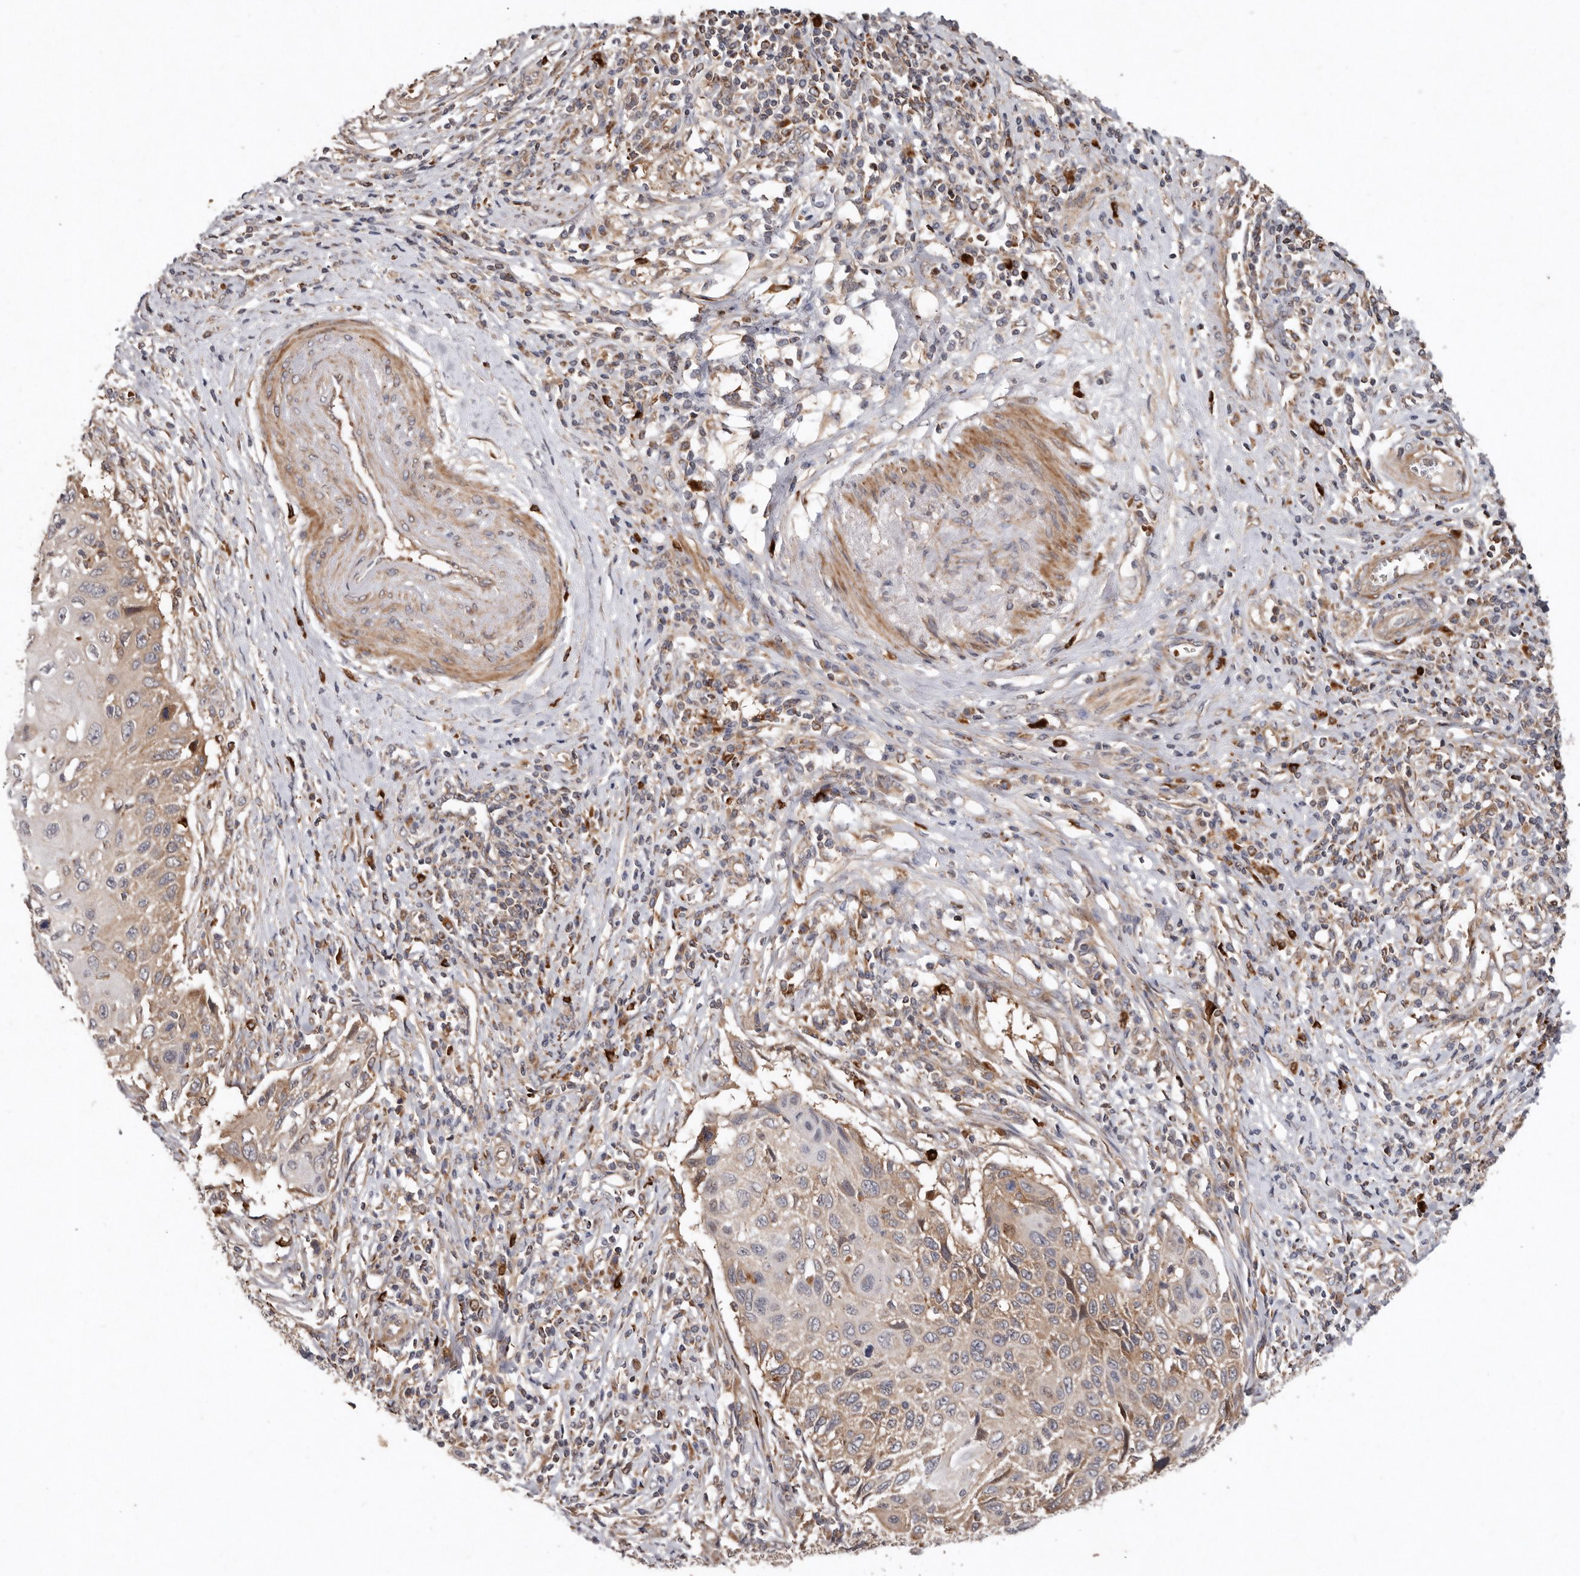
{"staining": {"intensity": "weak", "quantity": ">75%", "location": "cytoplasmic/membranous"}, "tissue": "cervical cancer", "cell_type": "Tumor cells", "image_type": "cancer", "snomed": [{"axis": "morphology", "description": "Squamous cell carcinoma, NOS"}, {"axis": "topography", "description": "Cervix"}], "caption": "Squamous cell carcinoma (cervical) stained with a protein marker shows weak staining in tumor cells.", "gene": "GOT1L1", "patient": {"sex": "female", "age": 70}}